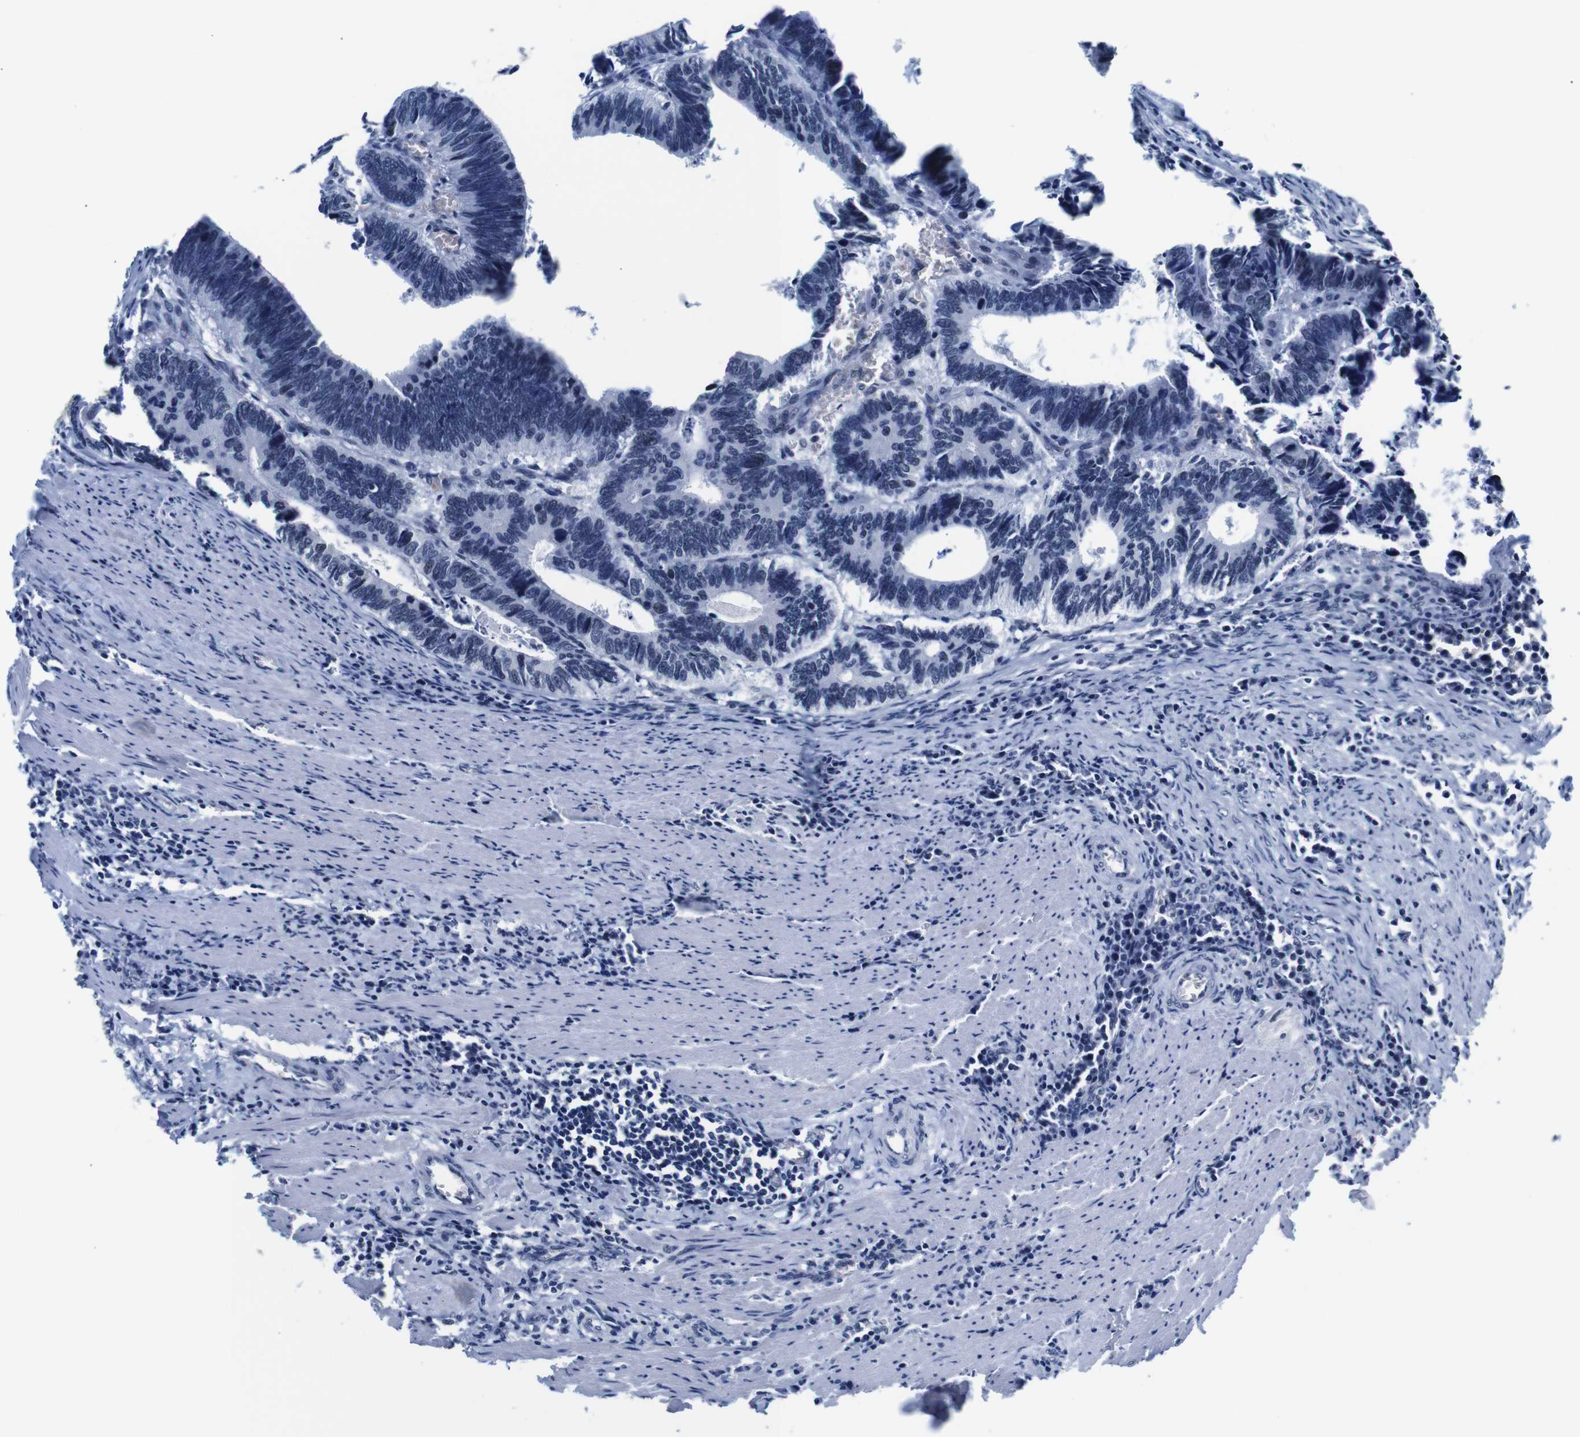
{"staining": {"intensity": "negative", "quantity": "none", "location": "none"}, "tissue": "colorectal cancer", "cell_type": "Tumor cells", "image_type": "cancer", "snomed": [{"axis": "morphology", "description": "Adenocarcinoma, NOS"}, {"axis": "topography", "description": "Colon"}], "caption": "A histopathology image of human colorectal adenocarcinoma is negative for staining in tumor cells. (DAB (3,3'-diaminobenzidine) IHC with hematoxylin counter stain).", "gene": "ILDR2", "patient": {"sex": "male", "age": 72}}